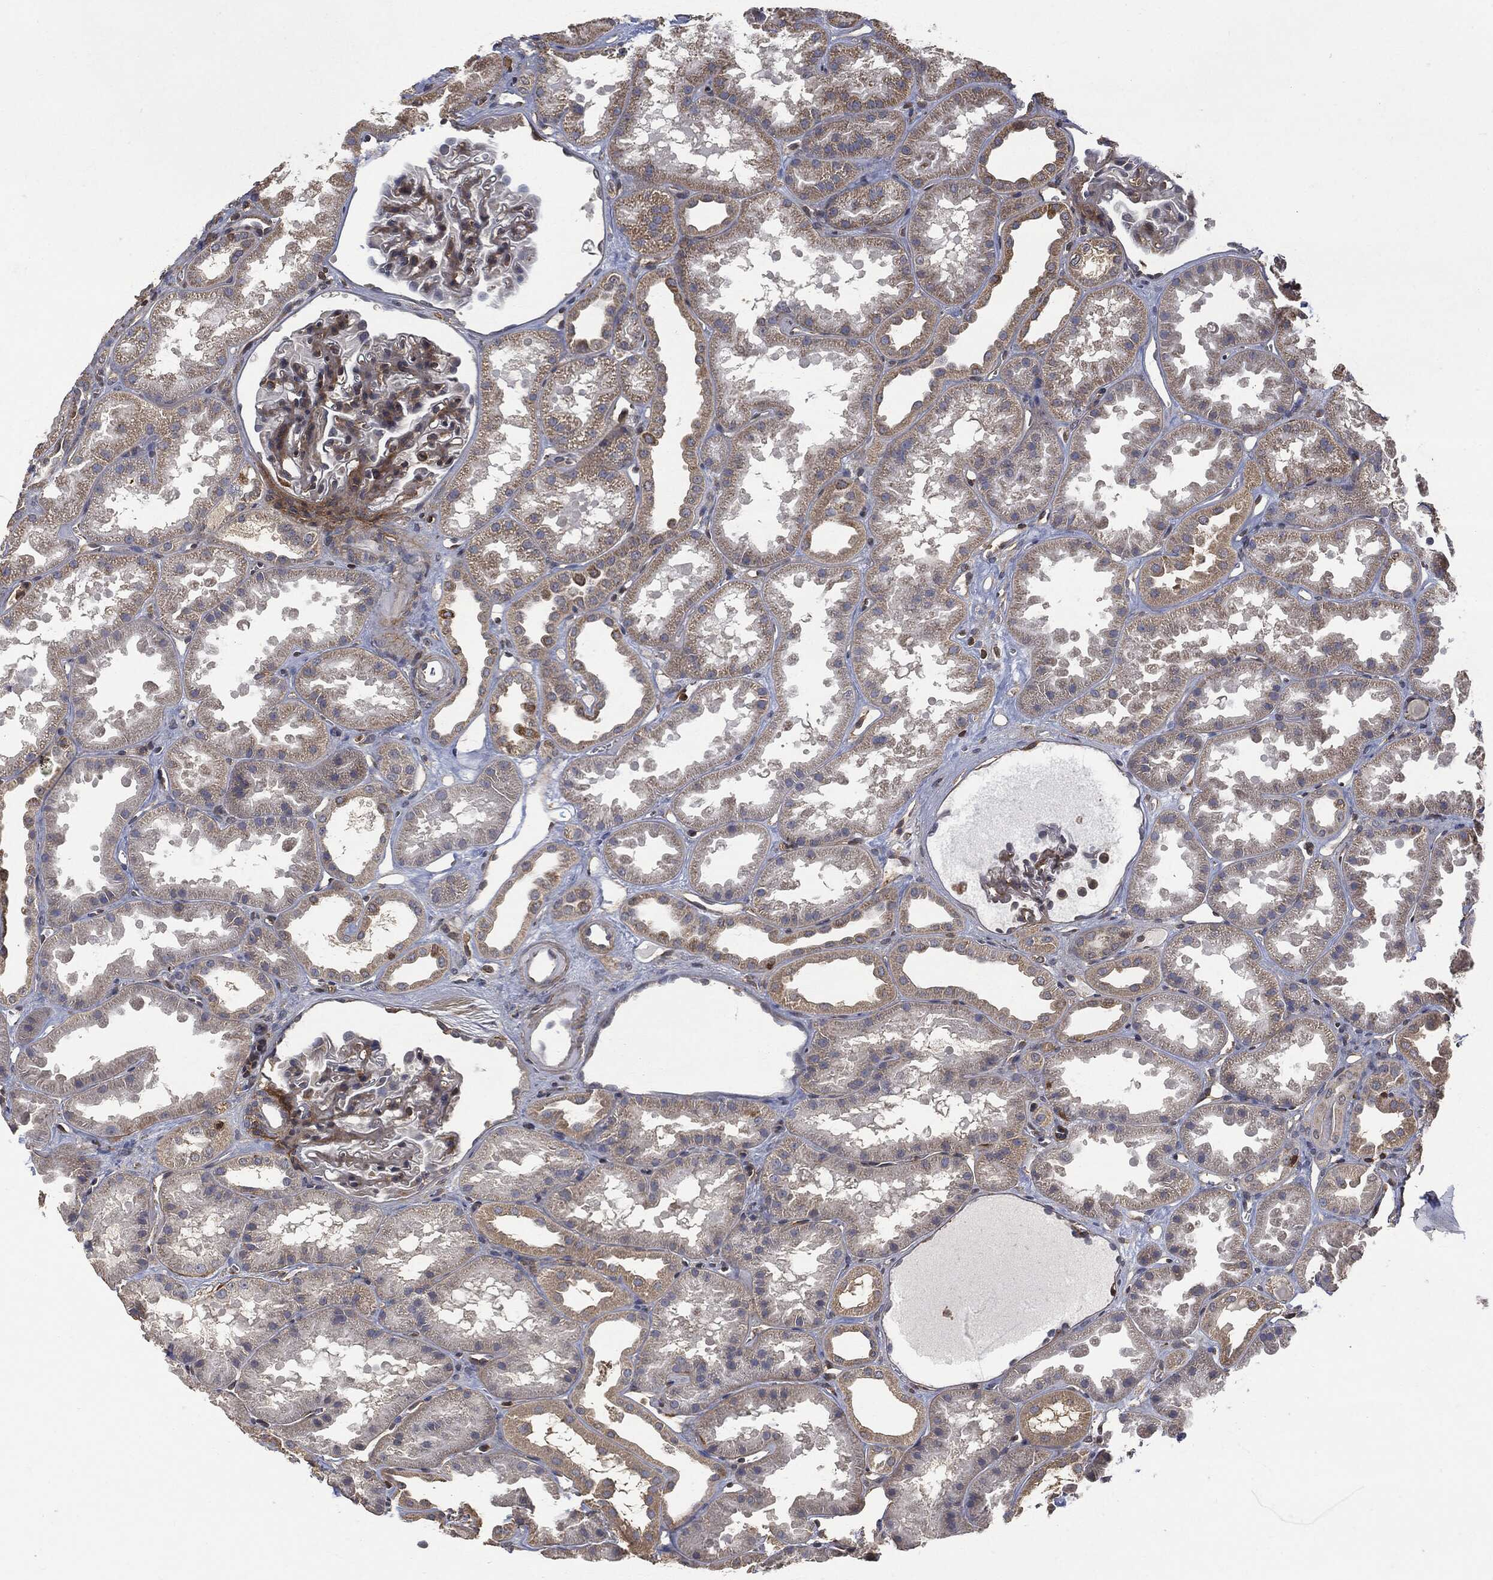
{"staining": {"intensity": "moderate", "quantity": "25%-75%", "location": "cytoplasmic/membranous"}, "tissue": "kidney", "cell_type": "Cells in glomeruli", "image_type": "normal", "snomed": [{"axis": "morphology", "description": "Normal tissue, NOS"}, {"axis": "topography", "description": "Kidney"}], "caption": "This photomicrograph displays normal kidney stained with immunohistochemistry to label a protein in brown. The cytoplasmic/membranous of cells in glomeruli show moderate positivity for the protein. Nuclei are counter-stained blue.", "gene": "PSMB10", "patient": {"sex": "male", "age": 61}}